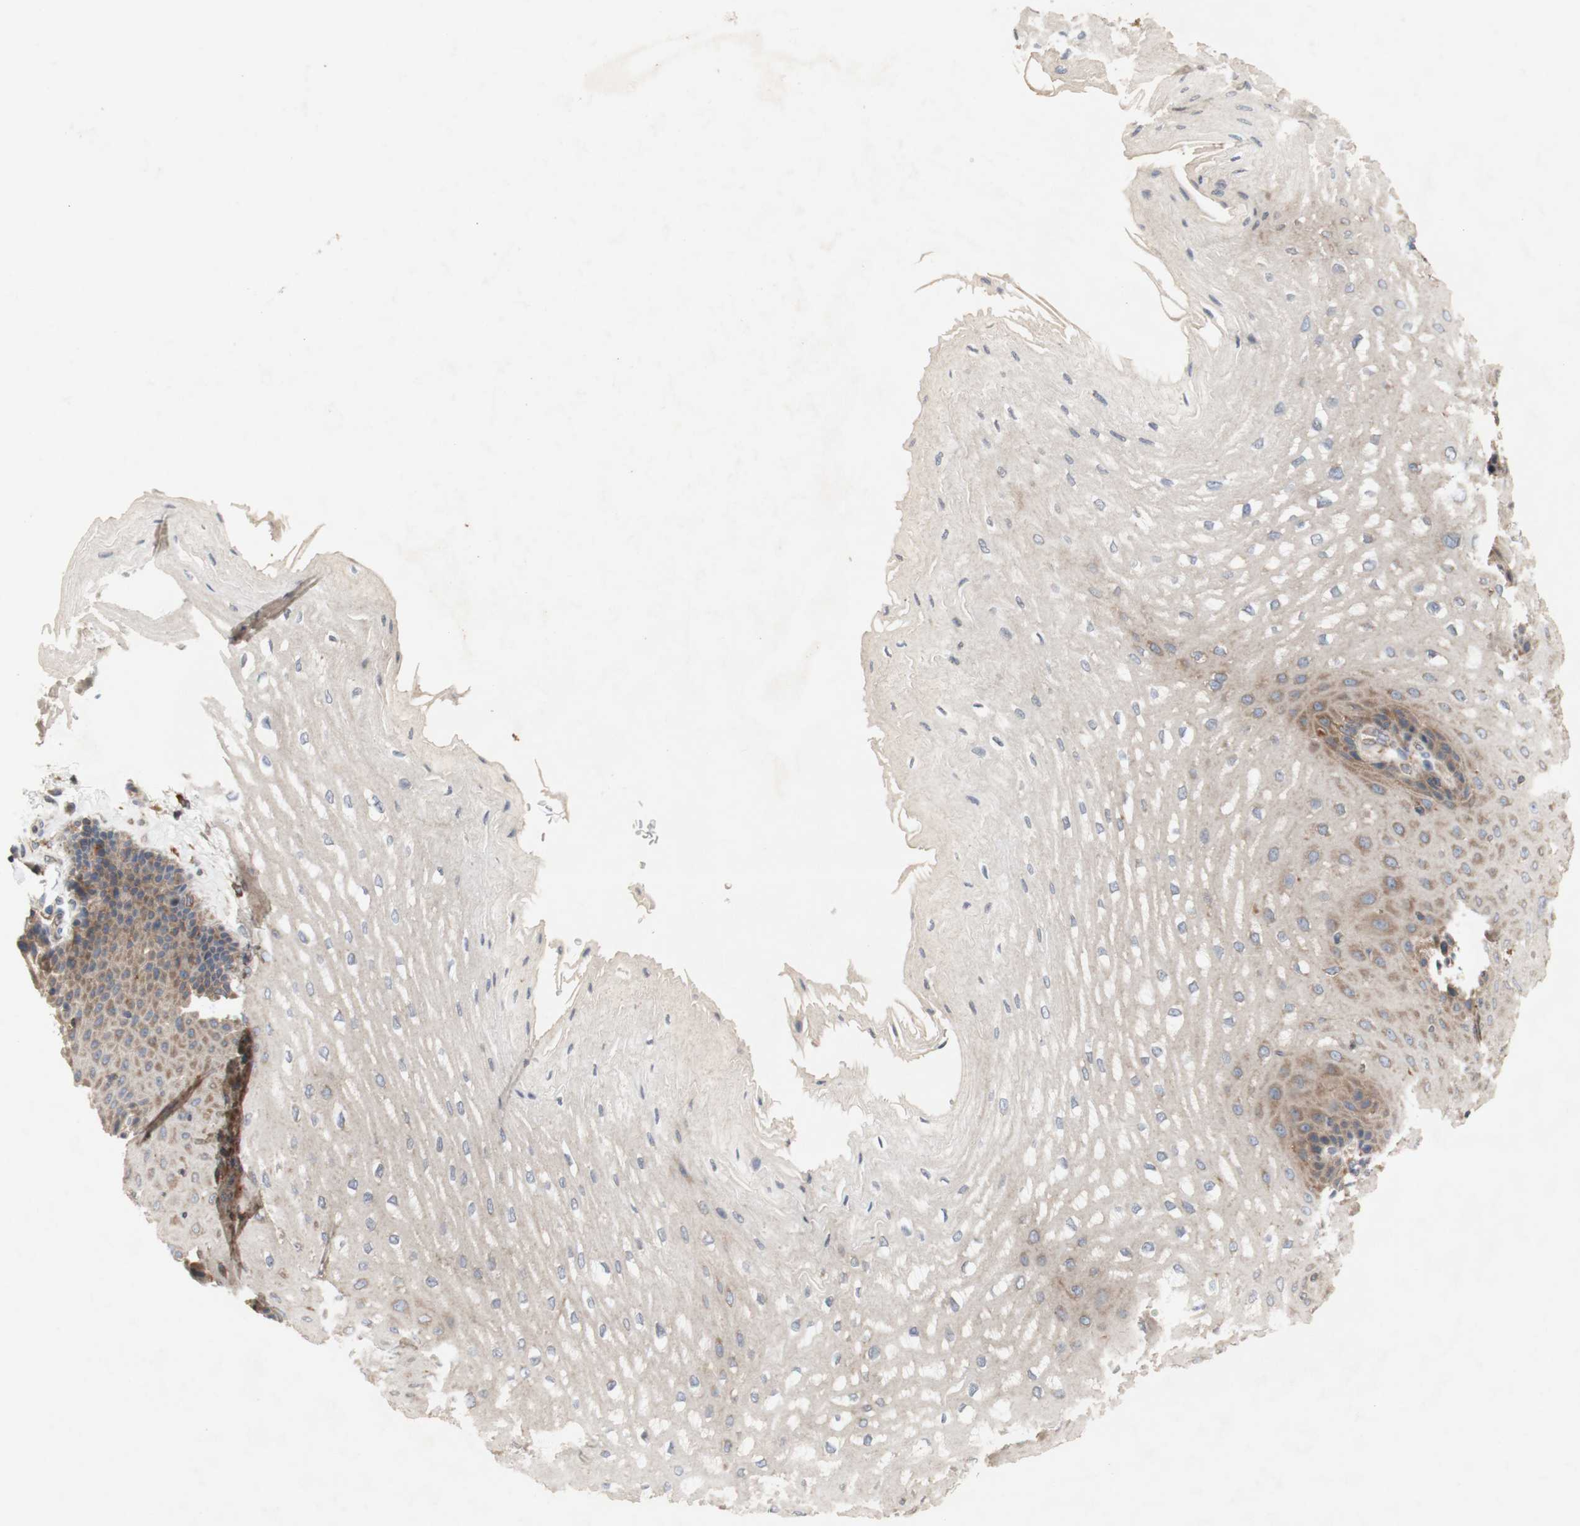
{"staining": {"intensity": "moderate", "quantity": "25%-75%", "location": "cytoplasmic/membranous"}, "tissue": "esophagus", "cell_type": "Squamous epithelial cells", "image_type": "normal", "snomed": [{"axis": "morphology", "description": "Normal tissue, NOS"}, {"axis": "topography", "description": "Esophagus"}], "caption": "Human esophagus stained for a protein (brown) shows moderate cytoplasmic/membranous positive expression in about 25%-75% of squamous epithelial cells.", "gene": "IKBKG", "patient": {"sex": "male", "age": 54}}